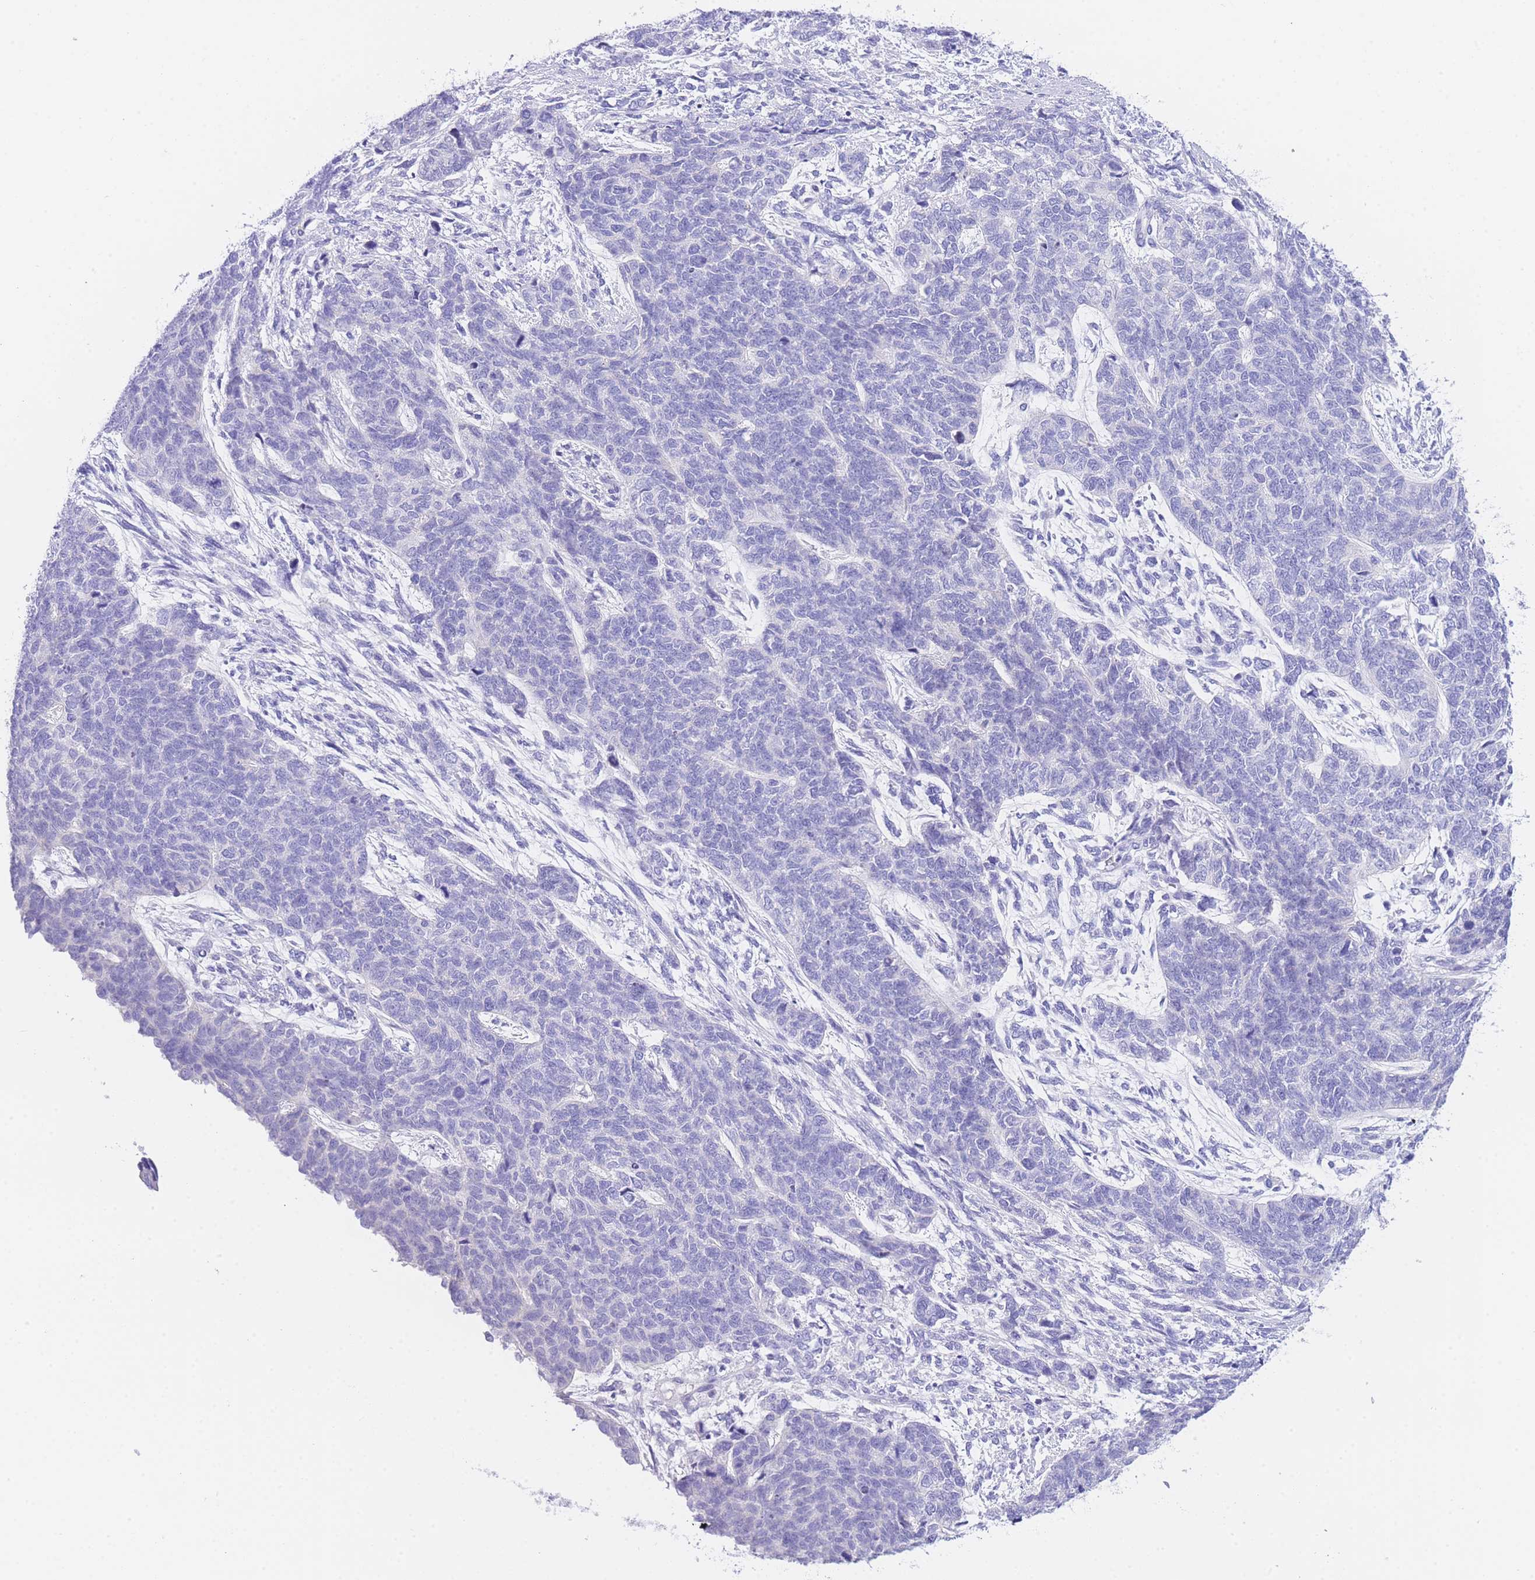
{"staining": {"intensity": "negative", "quantity": "none", "location": "none"}, "tissue": "cervical cancer", "cell_type": "Tumor cells", "image_type": "cancer", "snomed": [{"axis": "morphology", "description": "Squamous cell carcinoma, NOS"}, {"axis": "topography", "description": "Cervix"}], "caption": "An immunohistochemistry (IHC) histopathology image of cervical squamous cell carcinoma is shown. There is no staining in tumor cells of cervical squamous cell carcinoma. (Brightfield microscopy of DAB IHC at high magnification).", "gene": "TIFAB", "patient": {"sex": "female", "age": 63}}